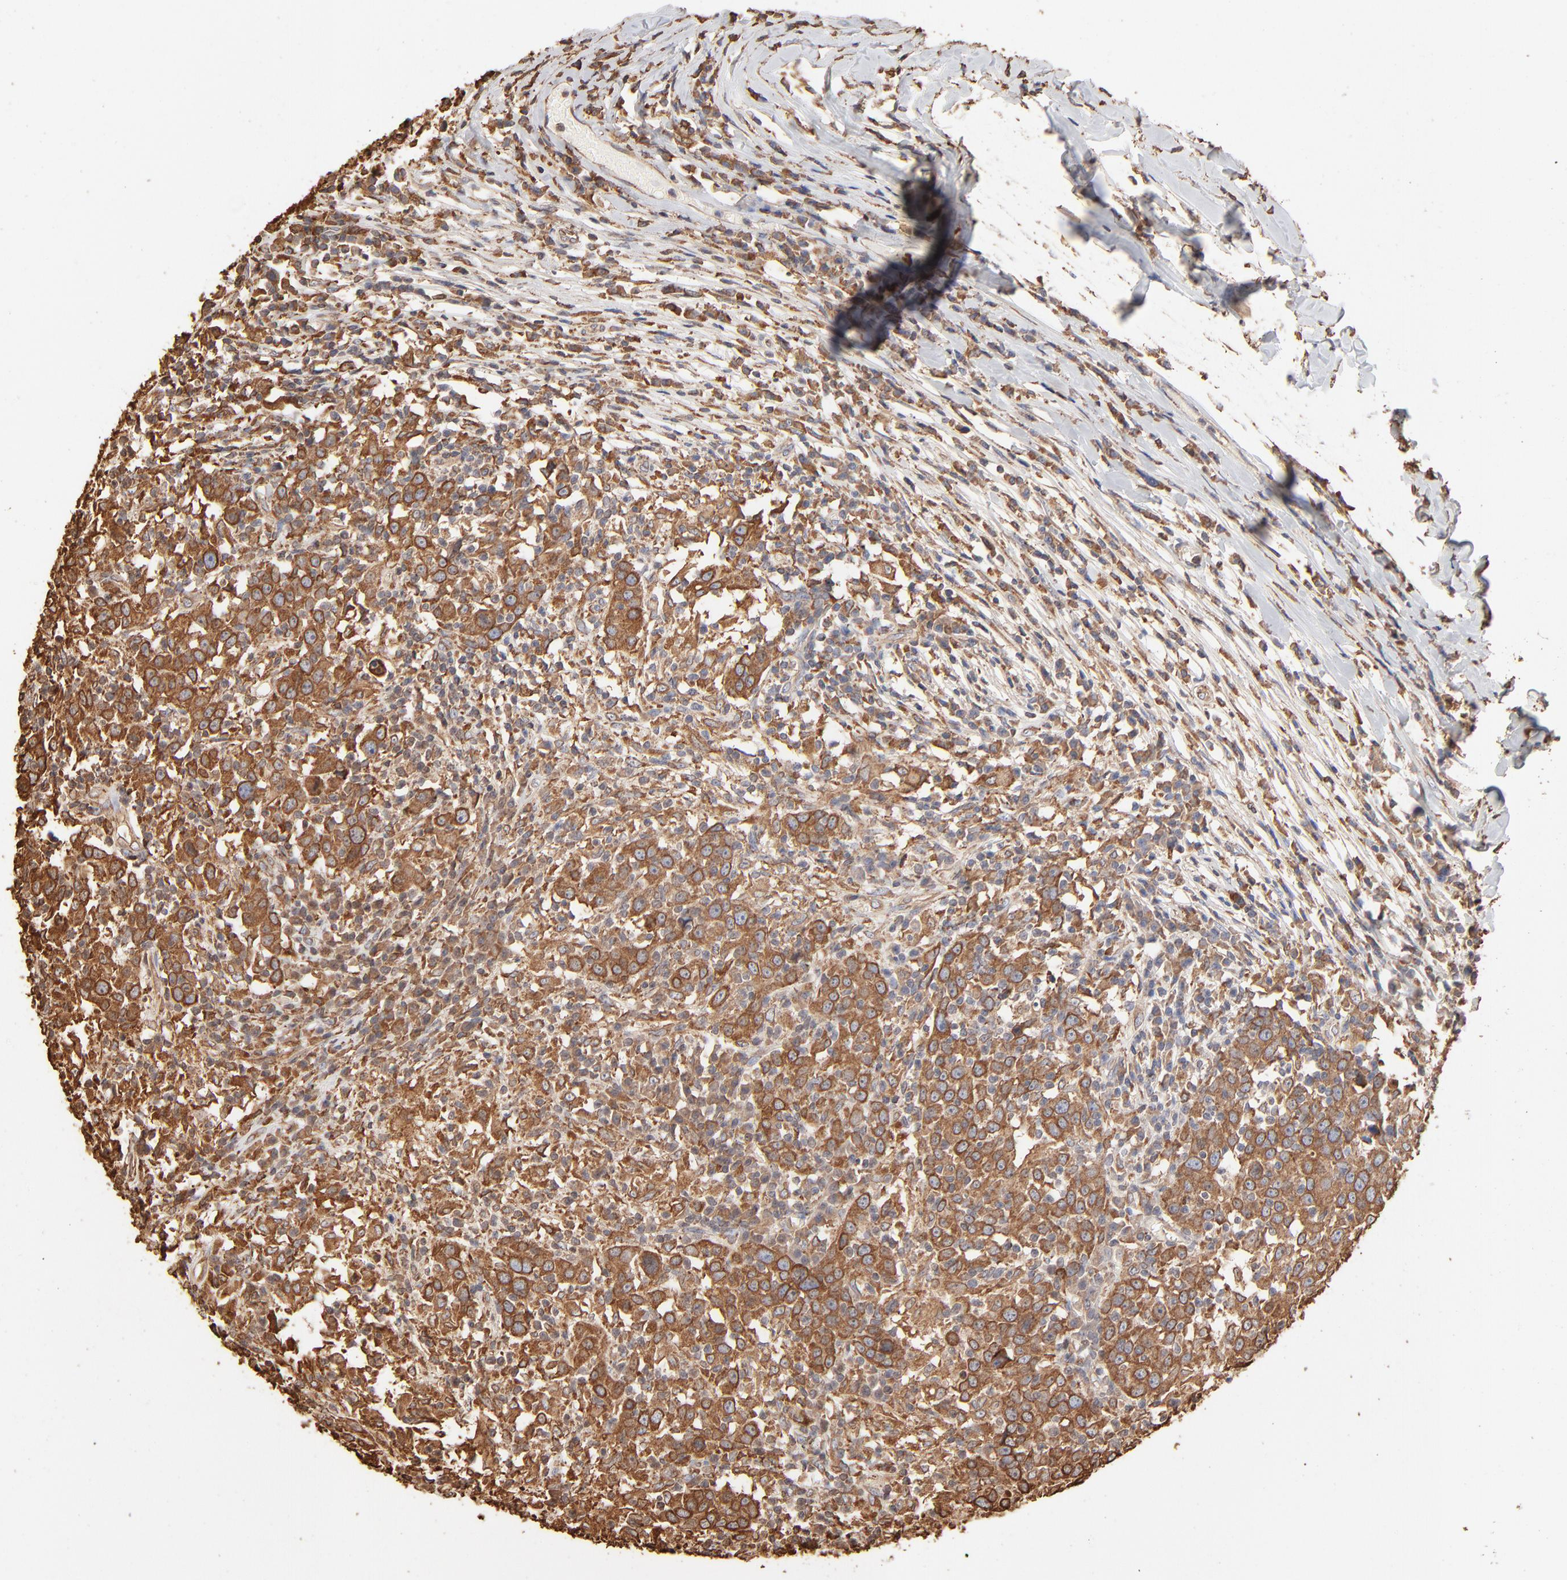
{"staining": {"intensity": "moderate", "quantity": ">75%", "location": "cytoplasmic/membranous"}, "tissue": "head and neck cancer", "cell_type": "Tumor cells", "image_type": "cancer", "snomed": [{"axis": "morphology", "description": "Adenocarcinoma, NOS"}, {"axis": "topography", "description": "Salivary gland"}, {"axis": "topography", "description": "Head-Neck"}], "caption": "Tumor cells reveal medium levels of moderate cytoplasmic/membranous staining in approximately >75% of cells in head and neck cancer (adenocarcinoma).", "gene": "PDIA3", "patient": {"sex": "female", "age": 65}}